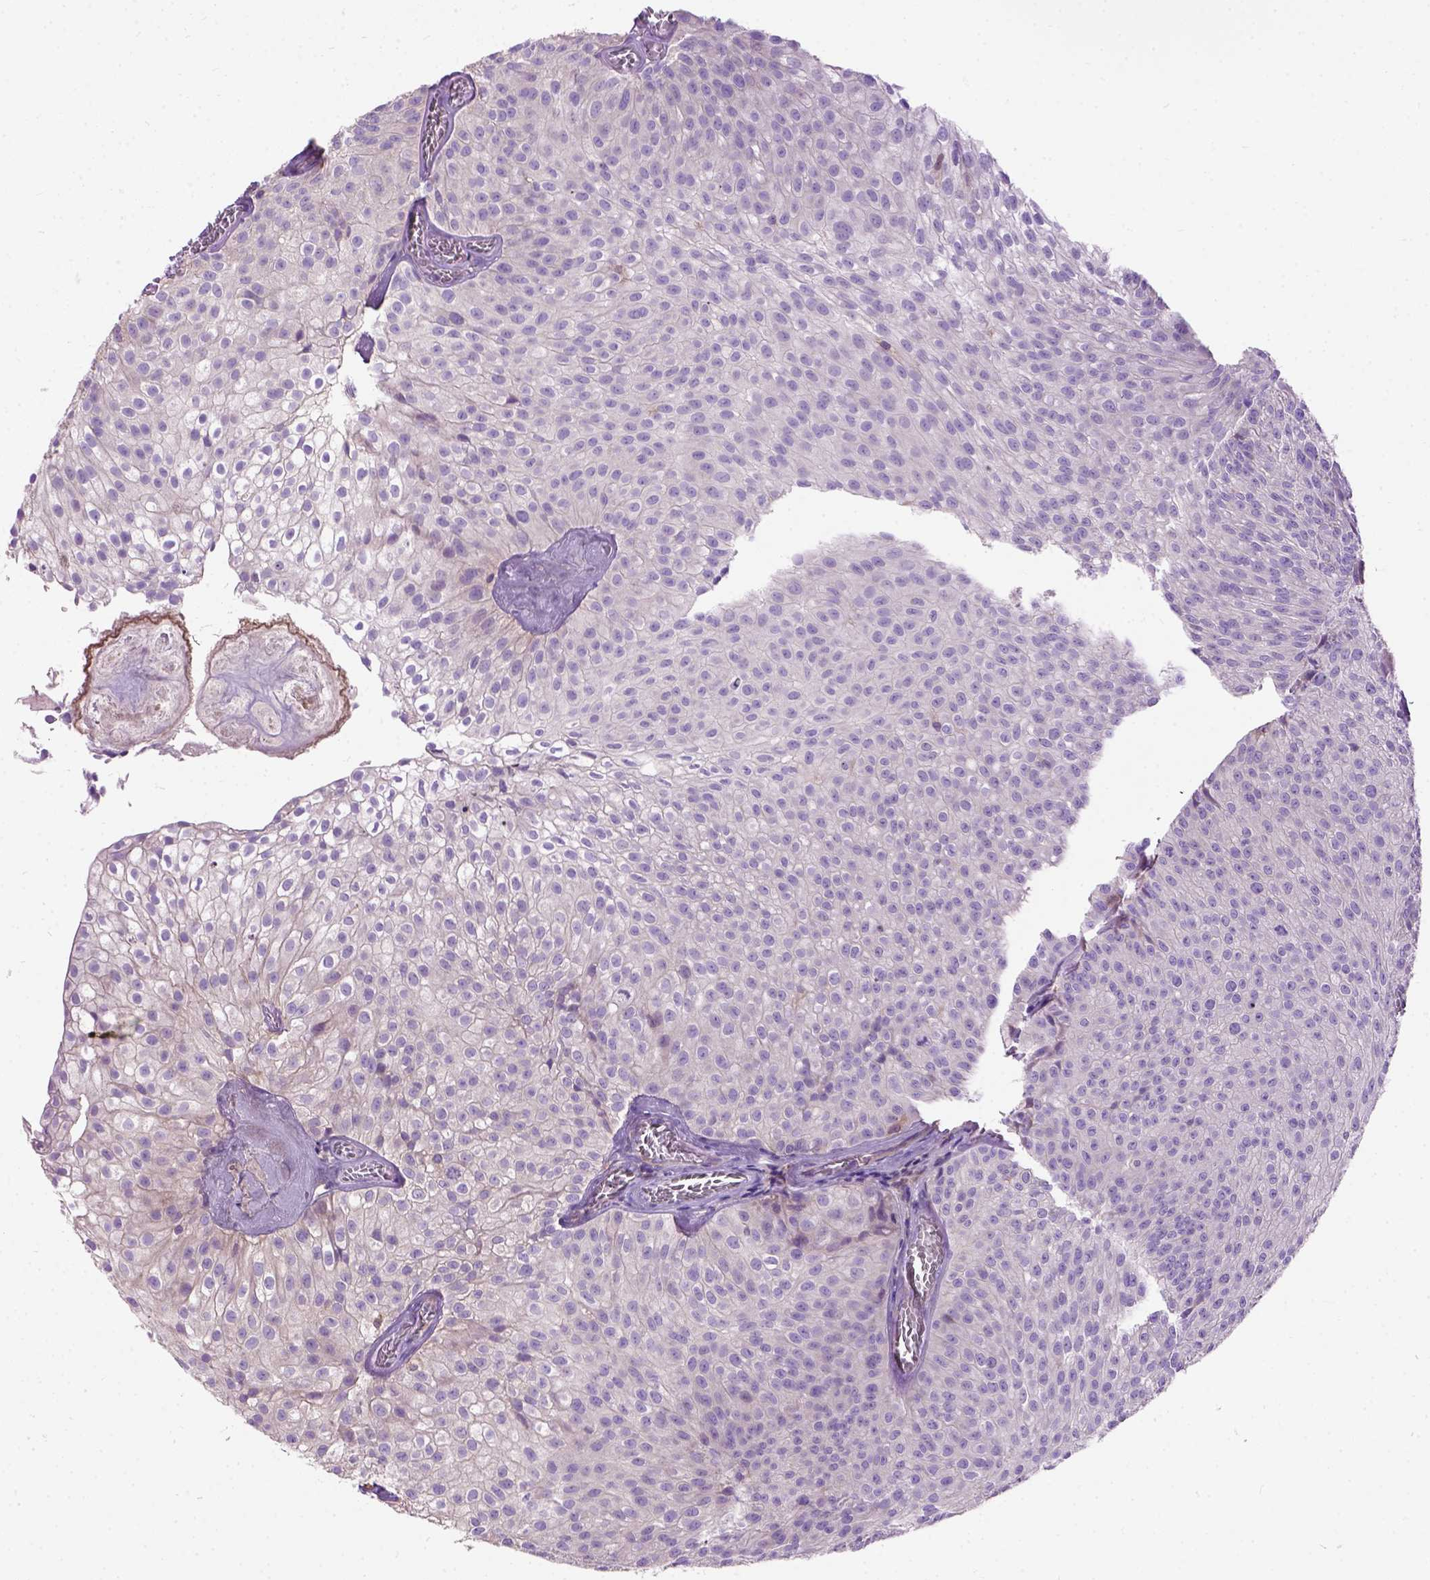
{"staining": {"intensity": "negative", "quantity": "none", "location": "none"}, "tissue": "urothelial cancer", "cell_type": "Tumor cells", "image_type": "cancer", "snomed": [{"axis": "morphology", "description": "Urothelial carcinoma, Low grade"}, {"axis": "topography", "description": "Urinary bladder"}], "caption": "The IHC micrograph has no significant positivity in tumor cells of urothelial cancer tissue.", "gene": "SEMA4F", "patient": {"sex": "male", "age": 70}}